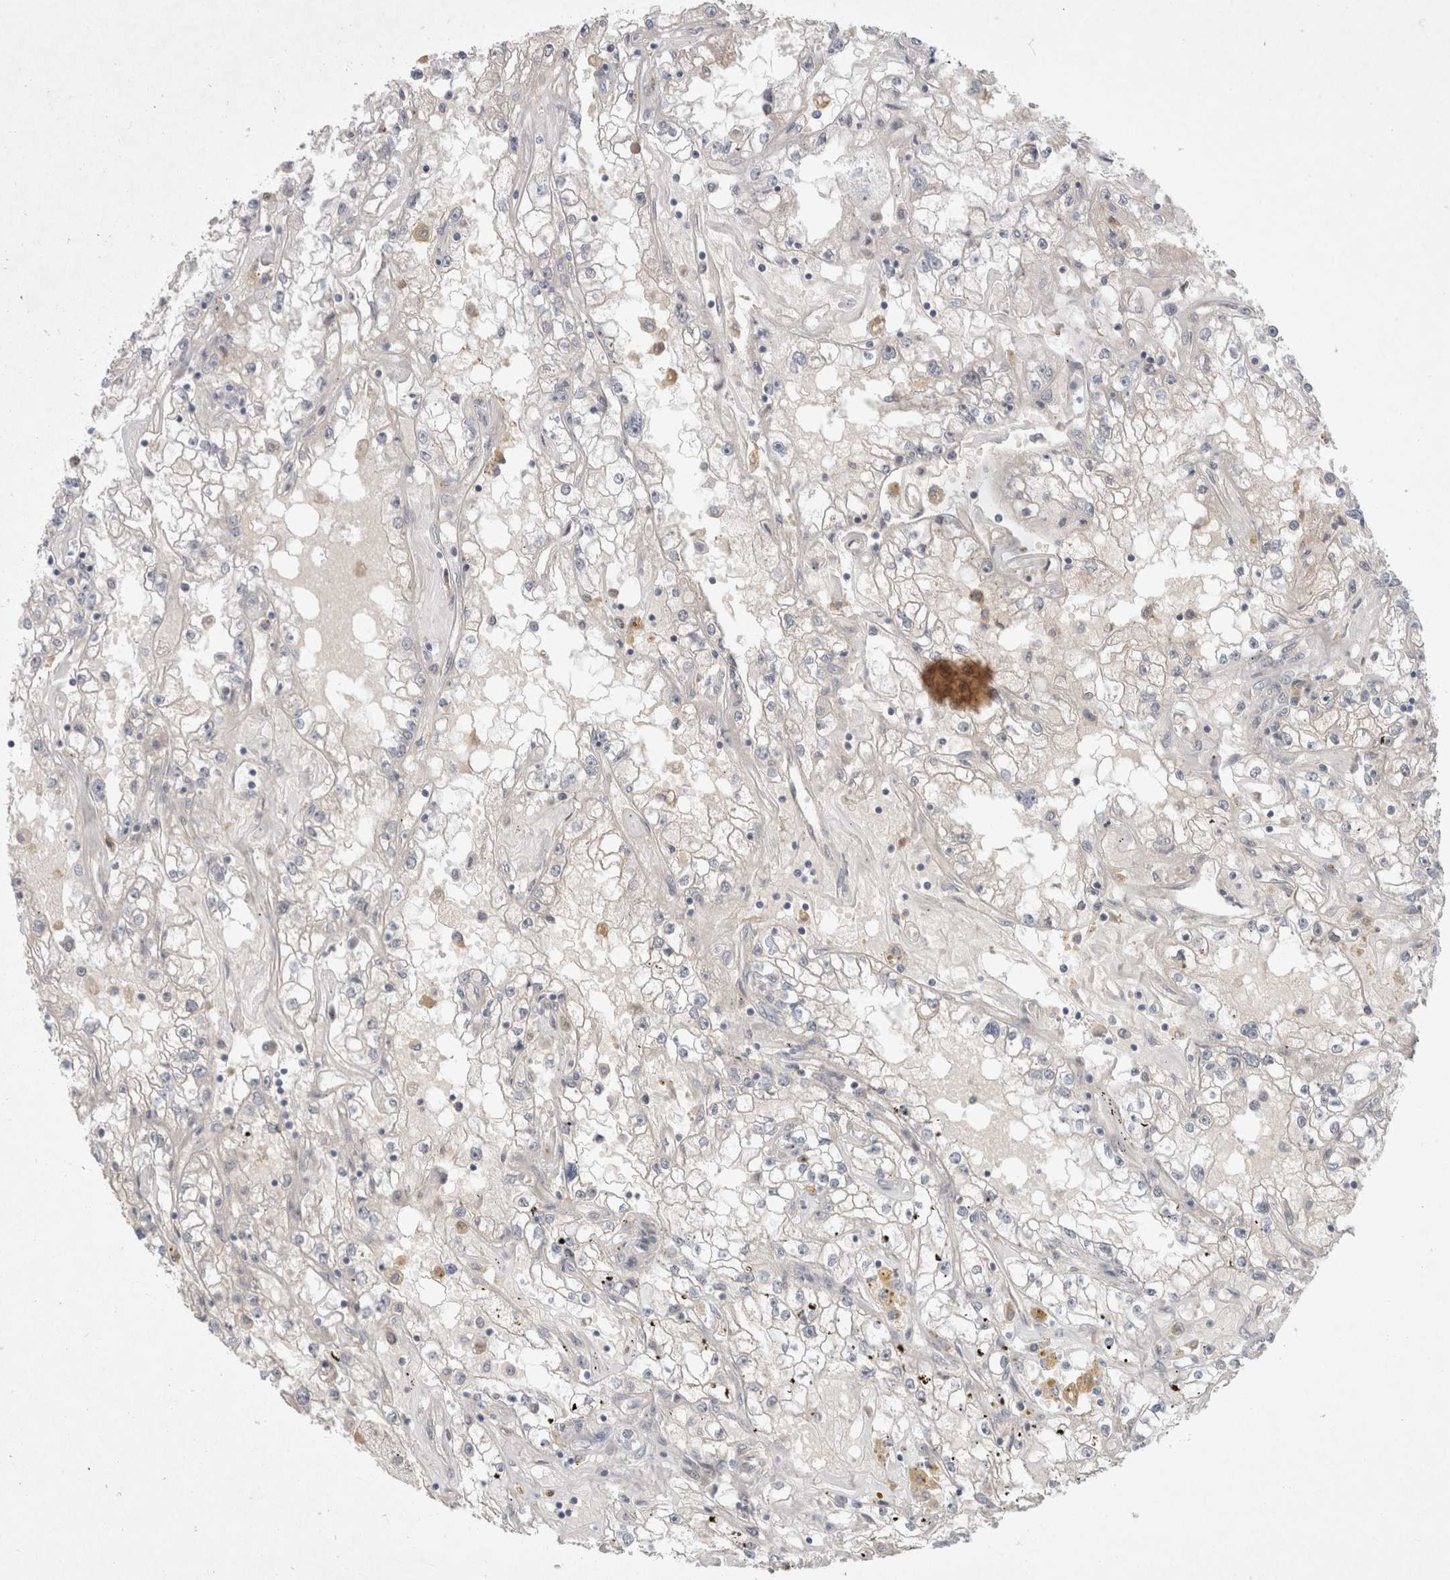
{"staining": {"intensity": "negative", "quantity": "none", "location": "none"}, "tissue": "renal cancer", "cell_type": "Tumor cells", "image_type": "cancer", "snomed": [{"axis": "morphology", "description": "Adenocarcinoma, NOS"}, {"axis": "topography", "description": "Kidney"}], "caption": "Tumor cells show no significant staining in renal cancer (adenocarcinoma). The staining is performed using DAB (3,3'-diaminobenzidine) brown chromogen with nuclei counter-stained in using hematoxylin.", "gene": "RASAL2", "patient": {"sex": "male", "age": 56}}